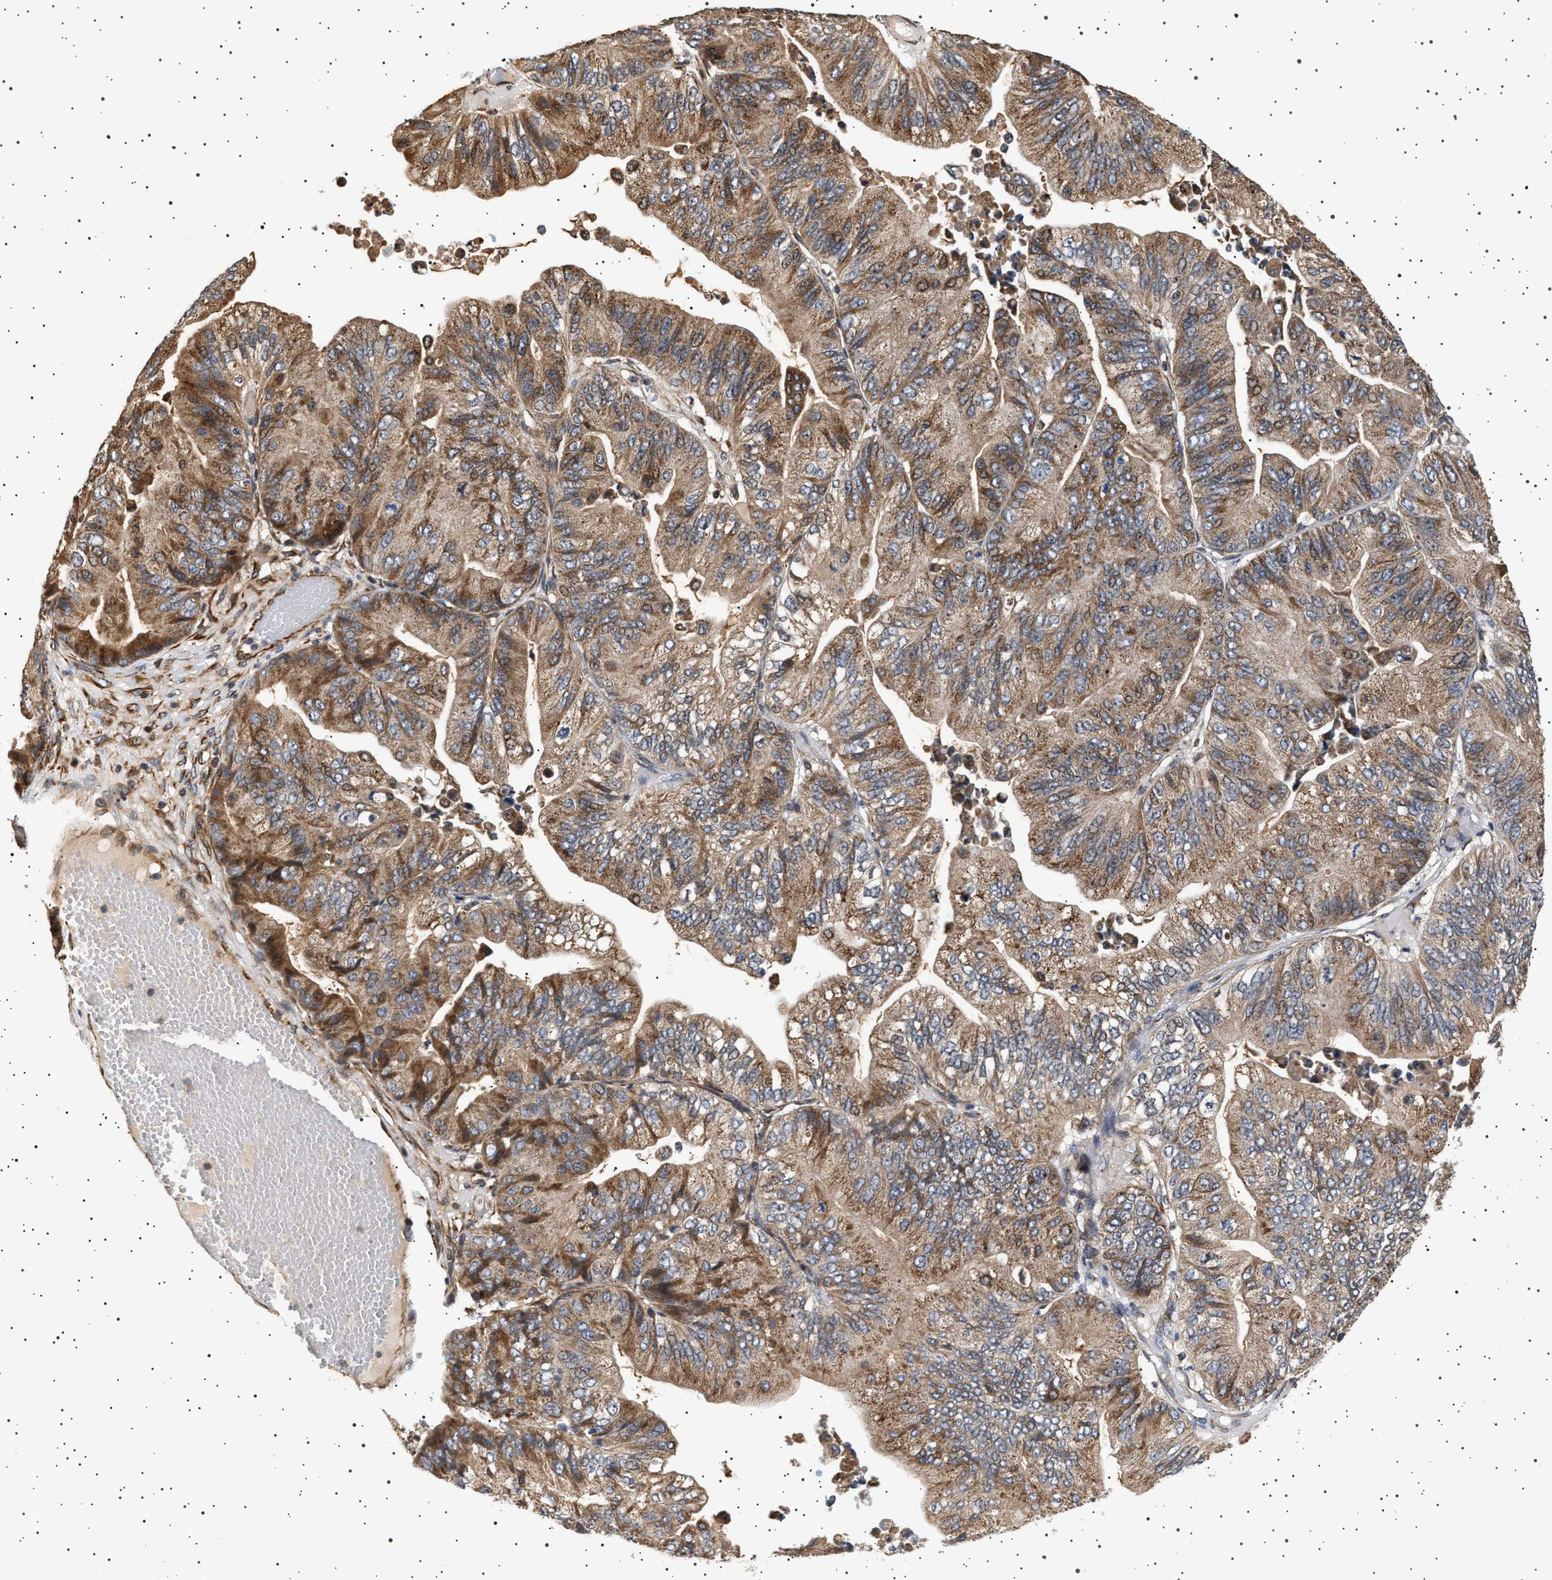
{"staining": {"intensity": "moderate", "quantity": ">75%", "location": "cytoplasmic/membranous"}, "tissue": "ovarian cancer", "cell_type": "Tumor cells", "image_type": "cancer", "snomed": [{"axis": "morphology", "description": "Cystadenocarcinoma, mucinous, NOS"}, {"axis": "topography", "description": "Ovary"}], "caption": "High-power microscopy captured an immunohistochemistry micrograph of ovarian cancer, revealing moderate cytoplasmic/membranous staining in about >75% of tumor cells.", "gene": "TRUB2", "patient": {"sex": "female", "age": 61}}